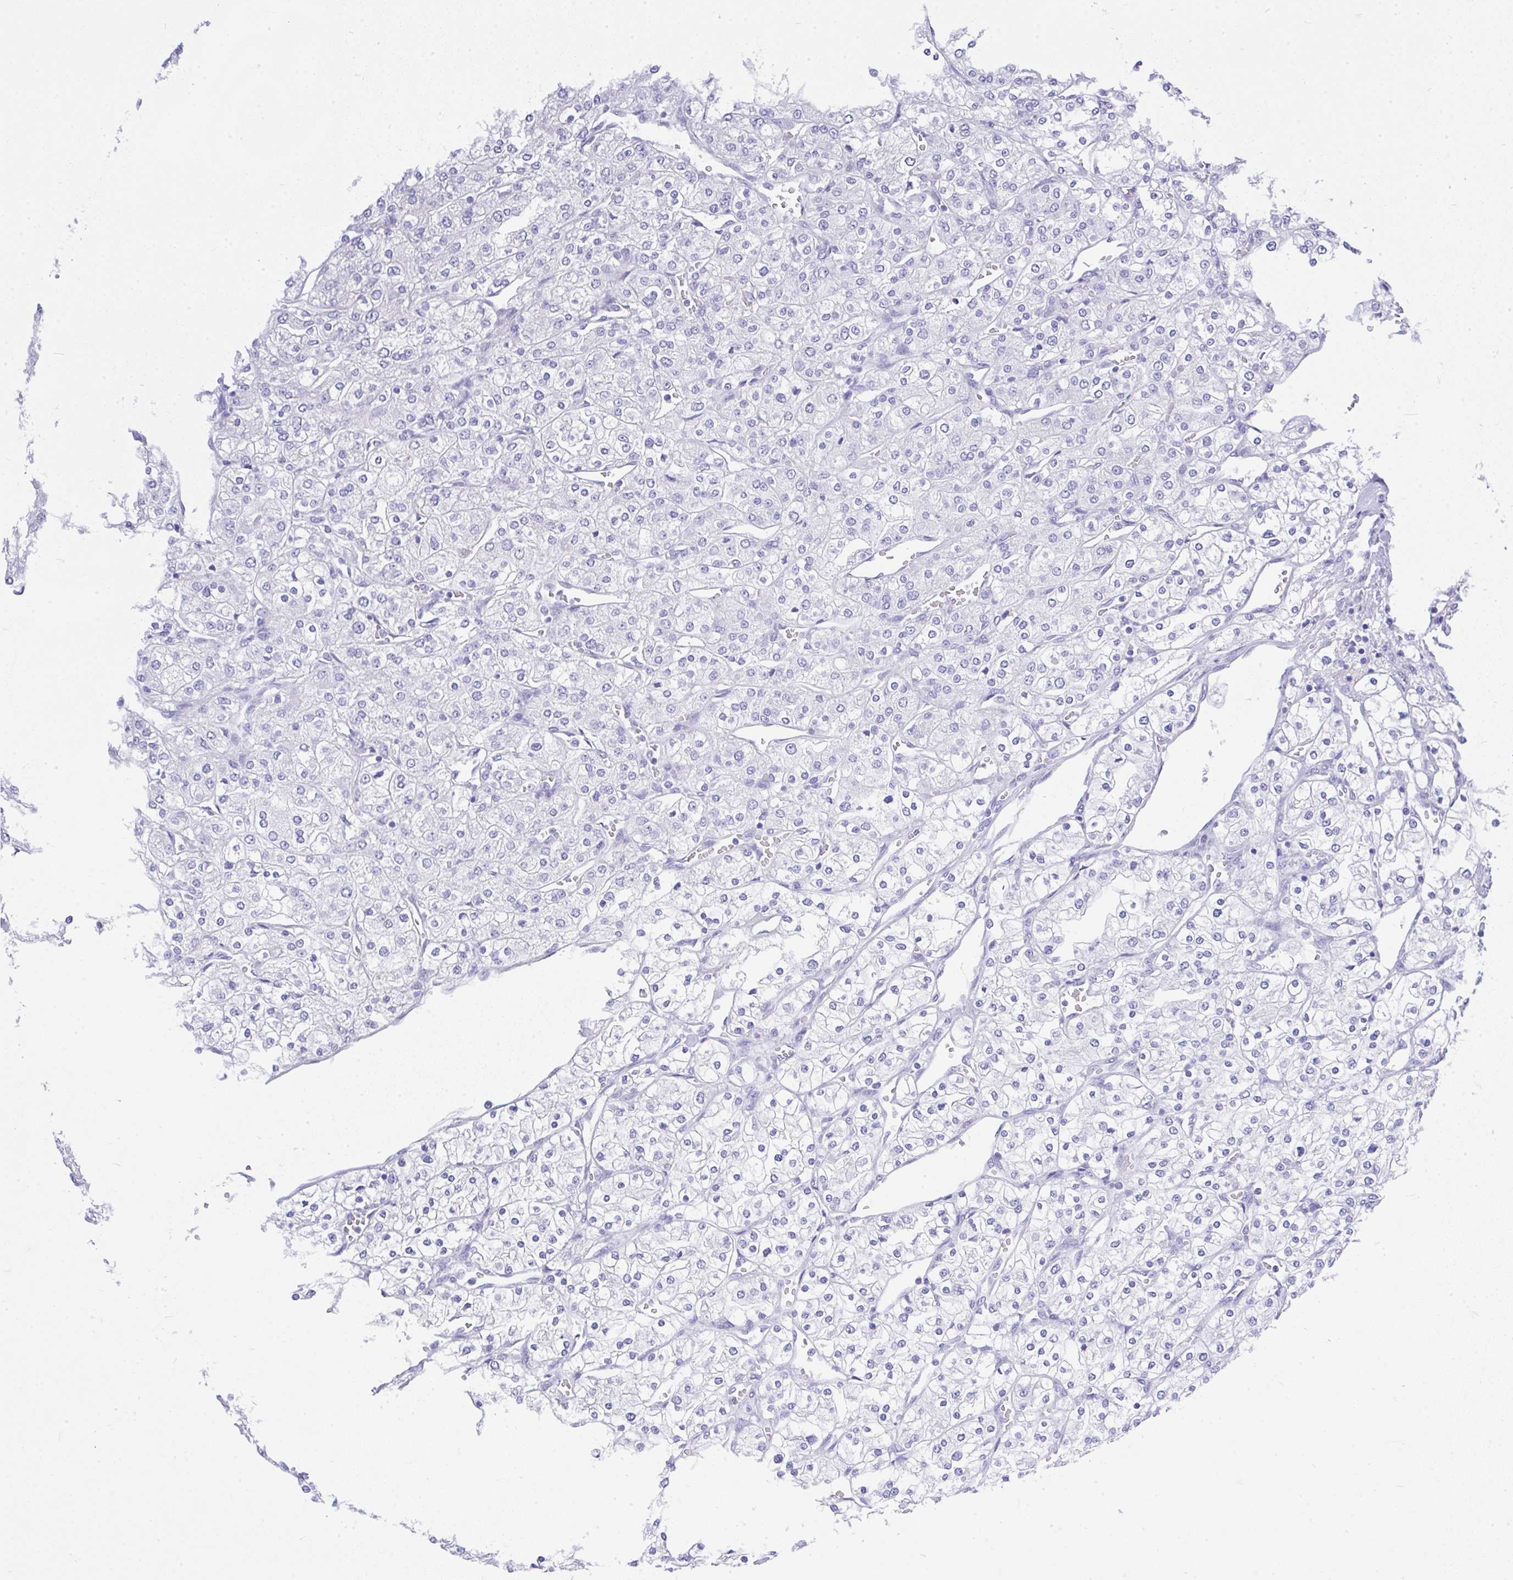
{"staining": {"intensity": "negative", "quantity": "none", "location": "none"}, "tissue": "renal cancer", "cell_type": "Tumor cells", "image_type": "cancer", "snomed": [{"axis": "morphology", "description": "Adenocarcinoma, NOS"}, {"axis": "topography", "description": "Kidney"}], "caption": "IHC photomicrograph of neoplastic tissue: renal cancer (adenocarcinoma) stained with DAB shows no significant protein staining in tumor cells.", "gene": "MS4A12", "patient": {"sex": "male", "age": 80}}